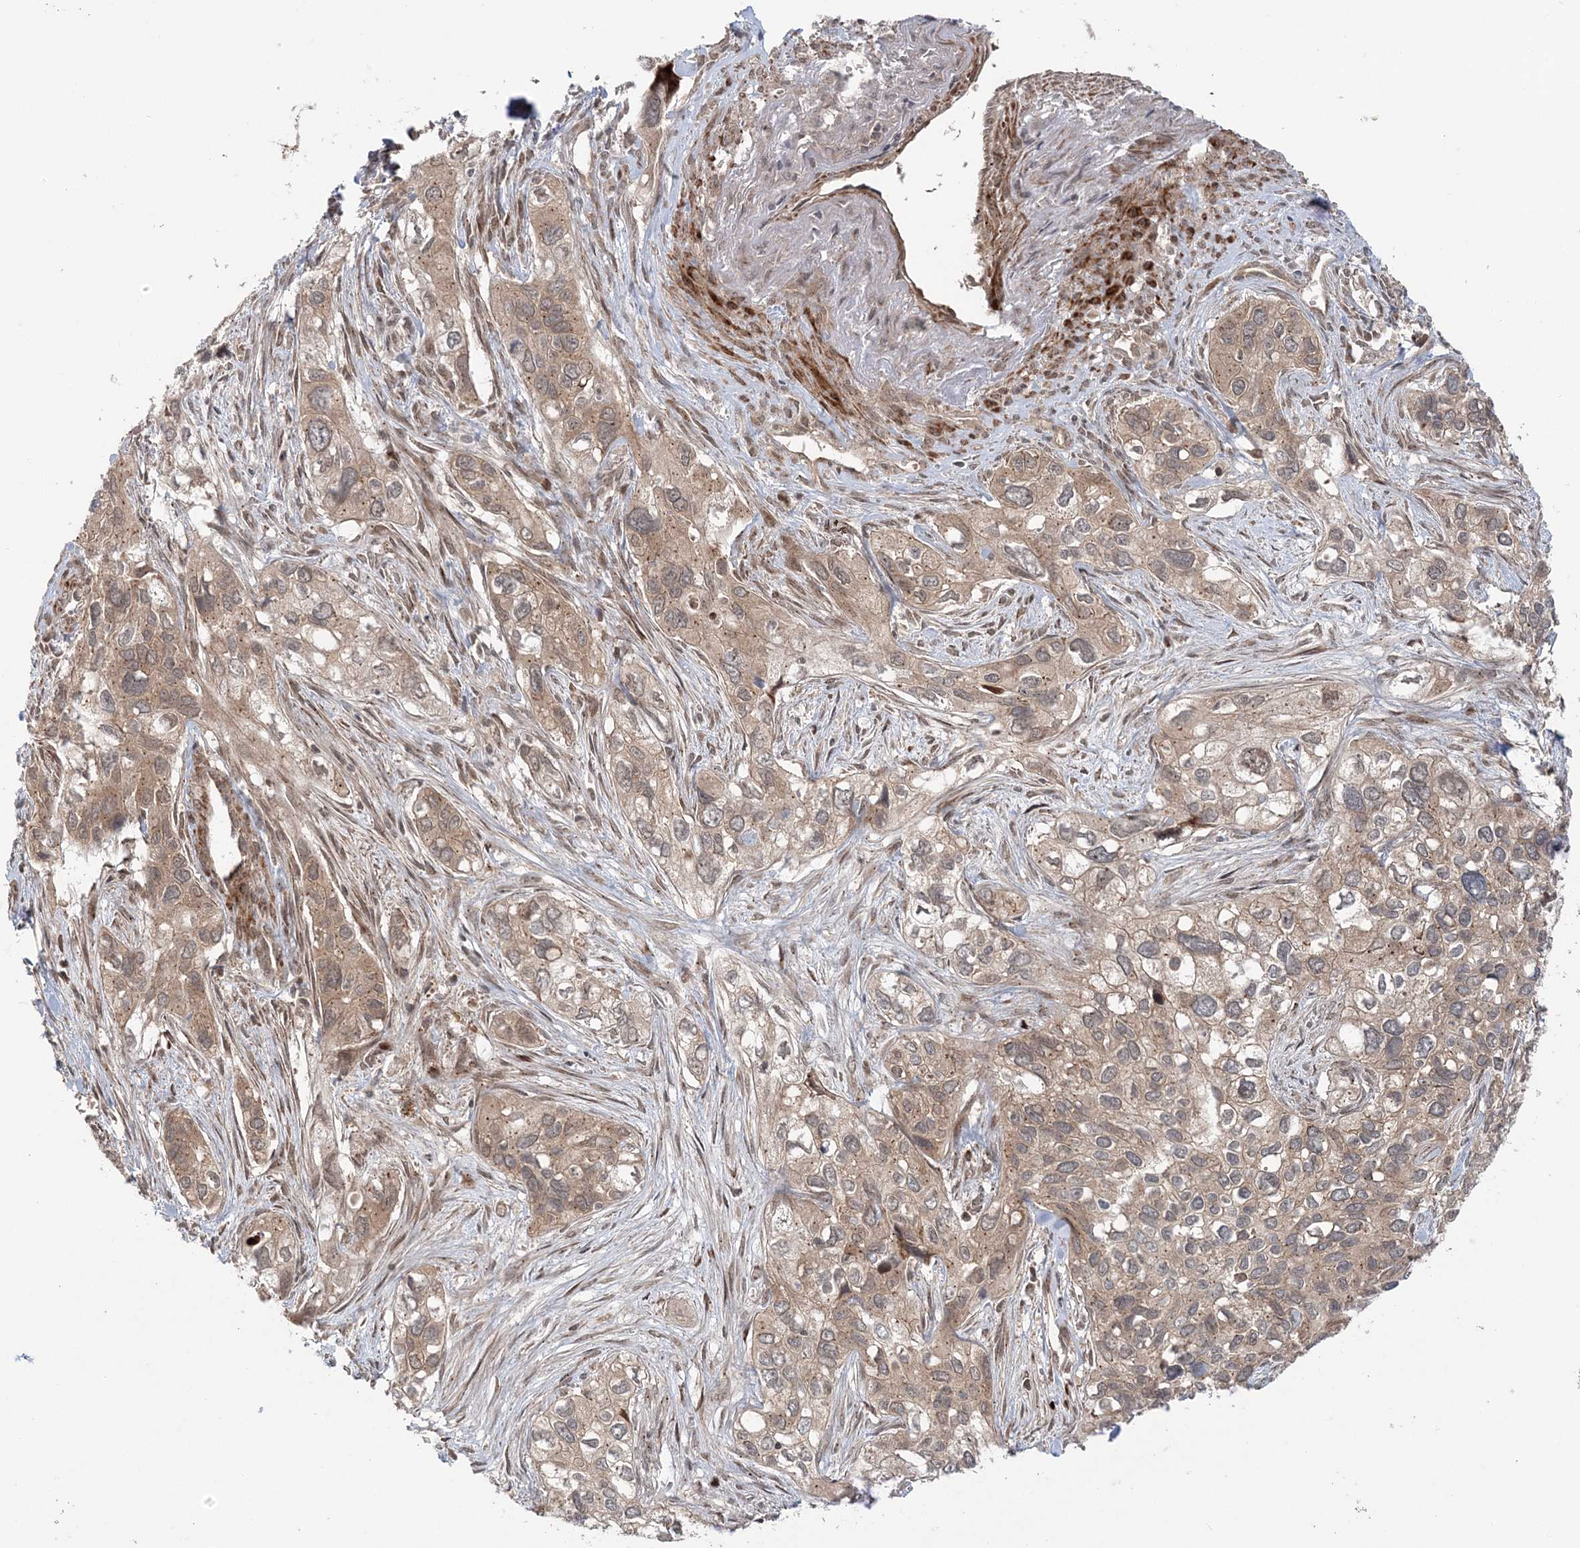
{"staining": {"intensity": "weak", "quantity": ">75%", "location": "cytoplasmic/membranous"}, "tissue": "cervical cancer", "cell_type": "Tumor cells", "image_type": "cancer", "snomed": [{"axis": "morphology", "description": "Squamous cell carcinoma, NOS"}, {"axis": "topography", "description": "Cervix"}], "caption": "Immunohistochemistry (DAB) staining of human cervical cancer (squamous cell carcinoma) exhibits weak cytoplasmic/membranous protein staining in about >75% of tumor cells.", "gene": "UBTD2", "patient": {"sex": "female", "age": 55}}